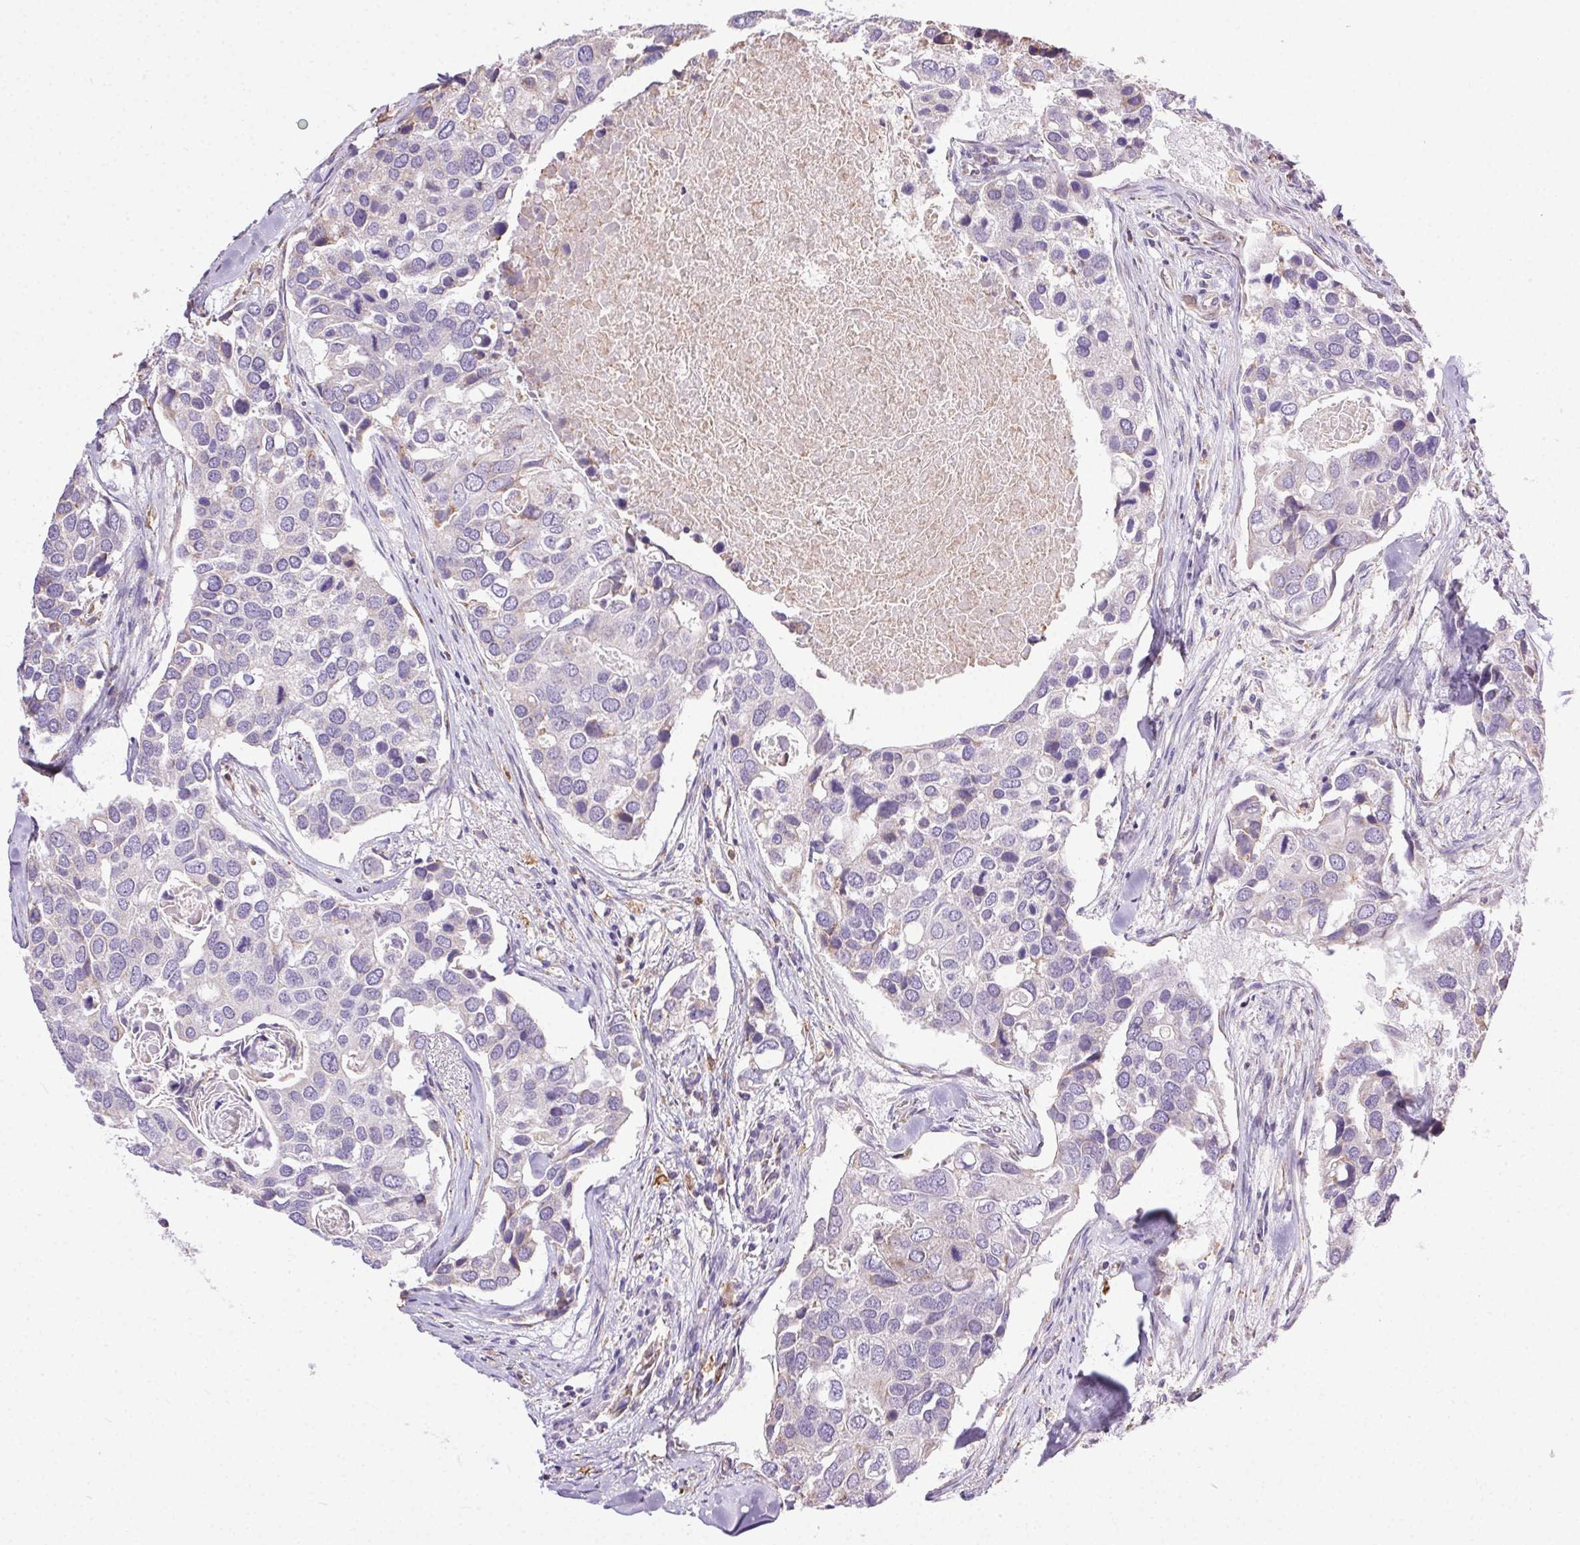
{"staining": {"intensity": "negative", "quantity": "none", "location": "none"}, "tissue": "breast cancer", "cell_type": "Tumor cells", "image_type": "cancer", "snomed": [{"axis": "morphology", "description": "Duct carcinoma"}, {"axis": "topography", "description": "Breast"}], "caption": "Breast intraductal carcinoma was stained to show a protein in brown. There is no significant expression in tumor cells.", "gene": "SNX31", "patient": {"sex": "female", "age": 83}}